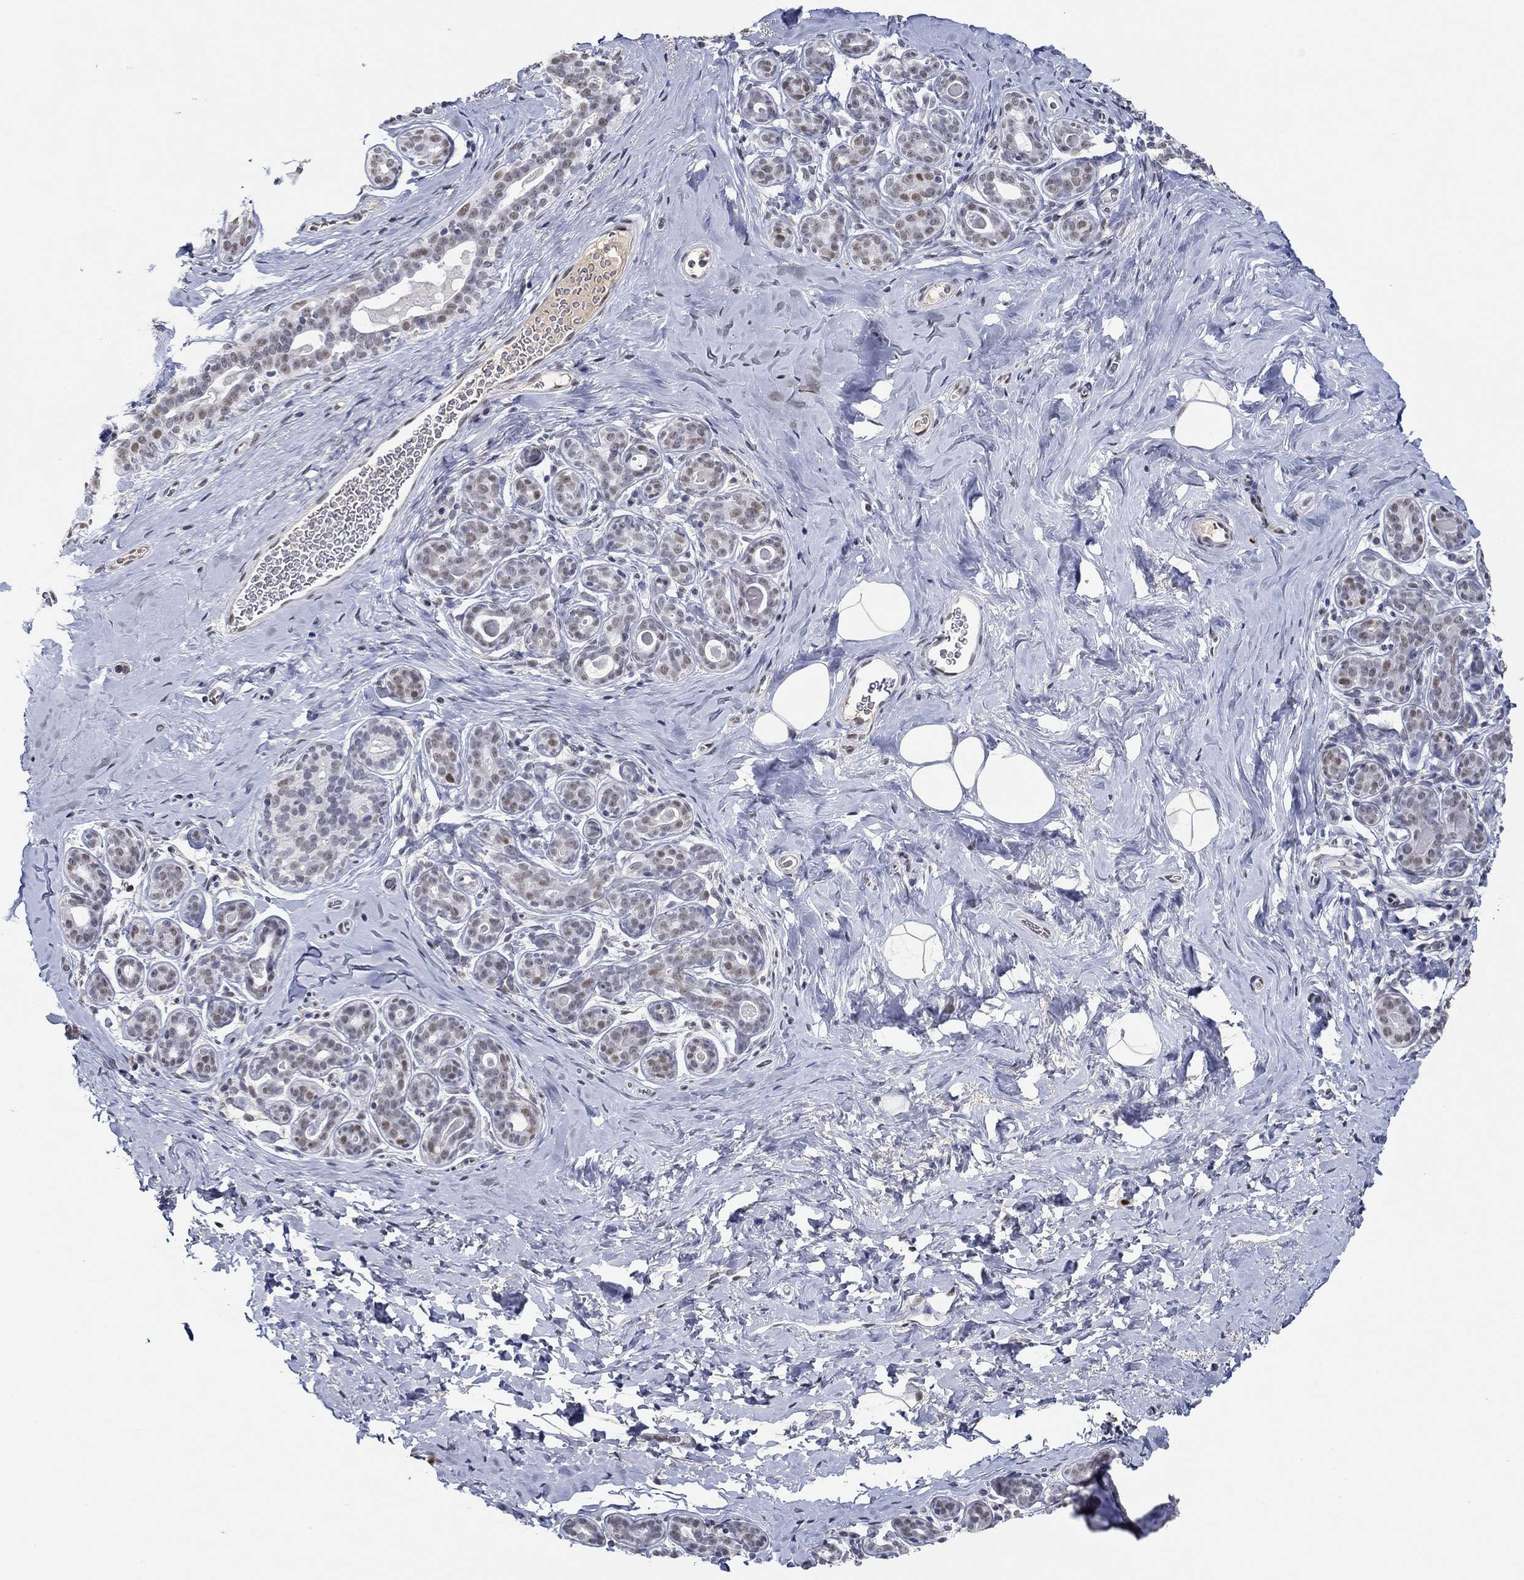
{"staining": {"intensity": "negative", "quantity": "none", "location": "none"}, "tissue": "breast", "cell_type": "Adipocytes", "image_type": "normal", "snomed": [{"axis": "morphology", "description": "Normal tissue, NOS"}, {"axis": "topography", "description": "Skin"}, {"axis": "topography", "description": "Breast"}], "caption": "High magnification brightfield microscopy of unremarkable breast stained with DAB (3,3'-diaminobenzidine) (brown) and counterstained with hematoxylin (blue): adipocytes show no significant positivity. (Brightfield microscopy of DAB immunohistochemistry at high magnification).", "gene": "GATA2", "patient": {"sex": "female", "age": 43}}